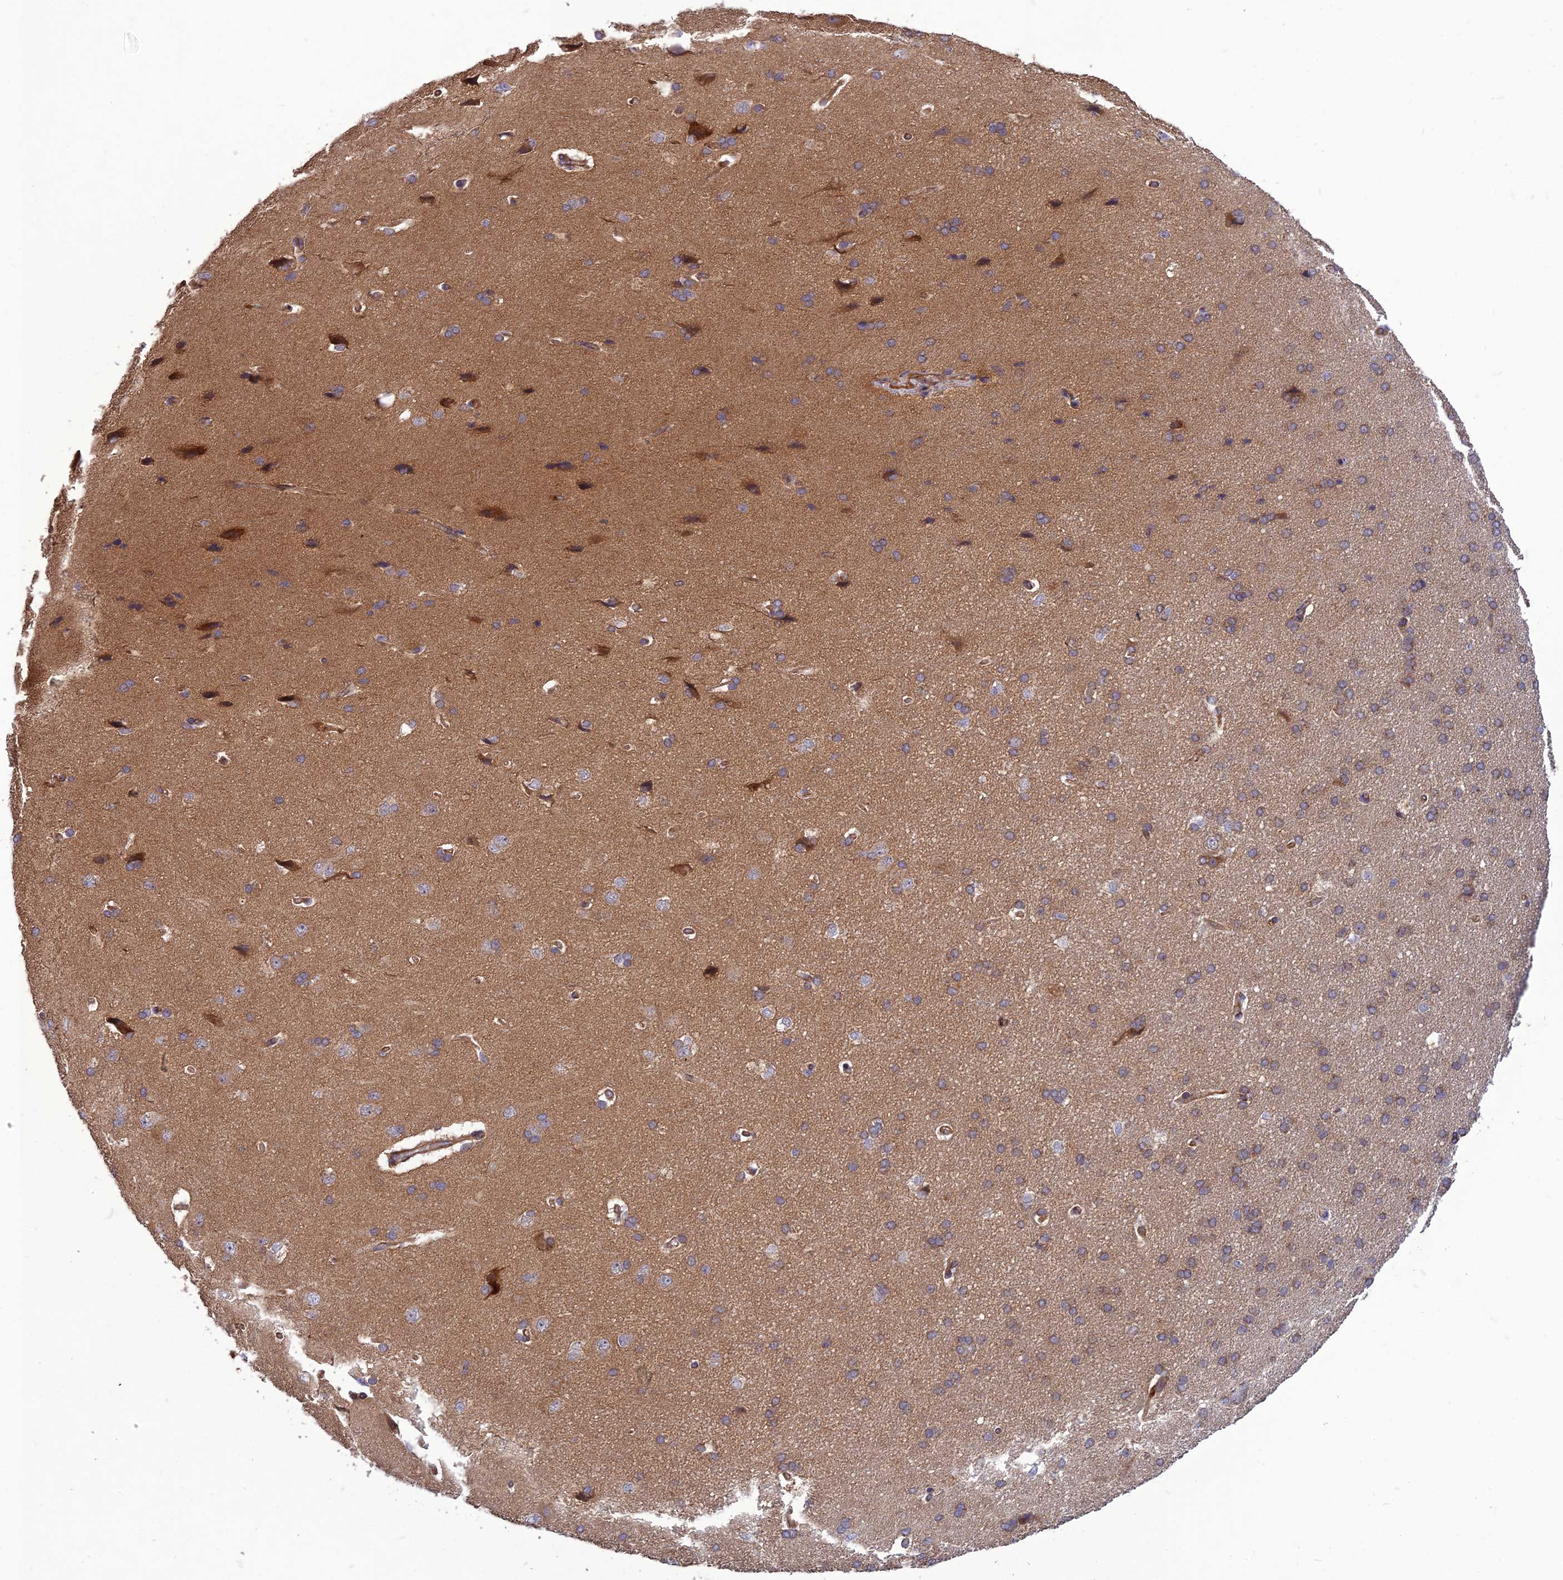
{"staining": {"intensity": "negative", "quantity": "none", "location": "none"}, "tissue": "cerebral cortex", "cell_type": "Endothelial cells", "image_type": "normal", "snomed": [{"axis": "morphology", "description": "Normal tissue, NOS"}, {"axis": "topography", "description": "Cerebral cortex"}], "caption": "Immunohistochemical staining of normal cerebral cortex displays no significant positivity in endothelial cells. The staining is performed using DAB (3,3'-diaminobenzidine) brown chromogen with nuclei counter-stained in using hematoxylin.", "gene": "TMEM131L", "patient": {"sex": "male", "age": 62}}